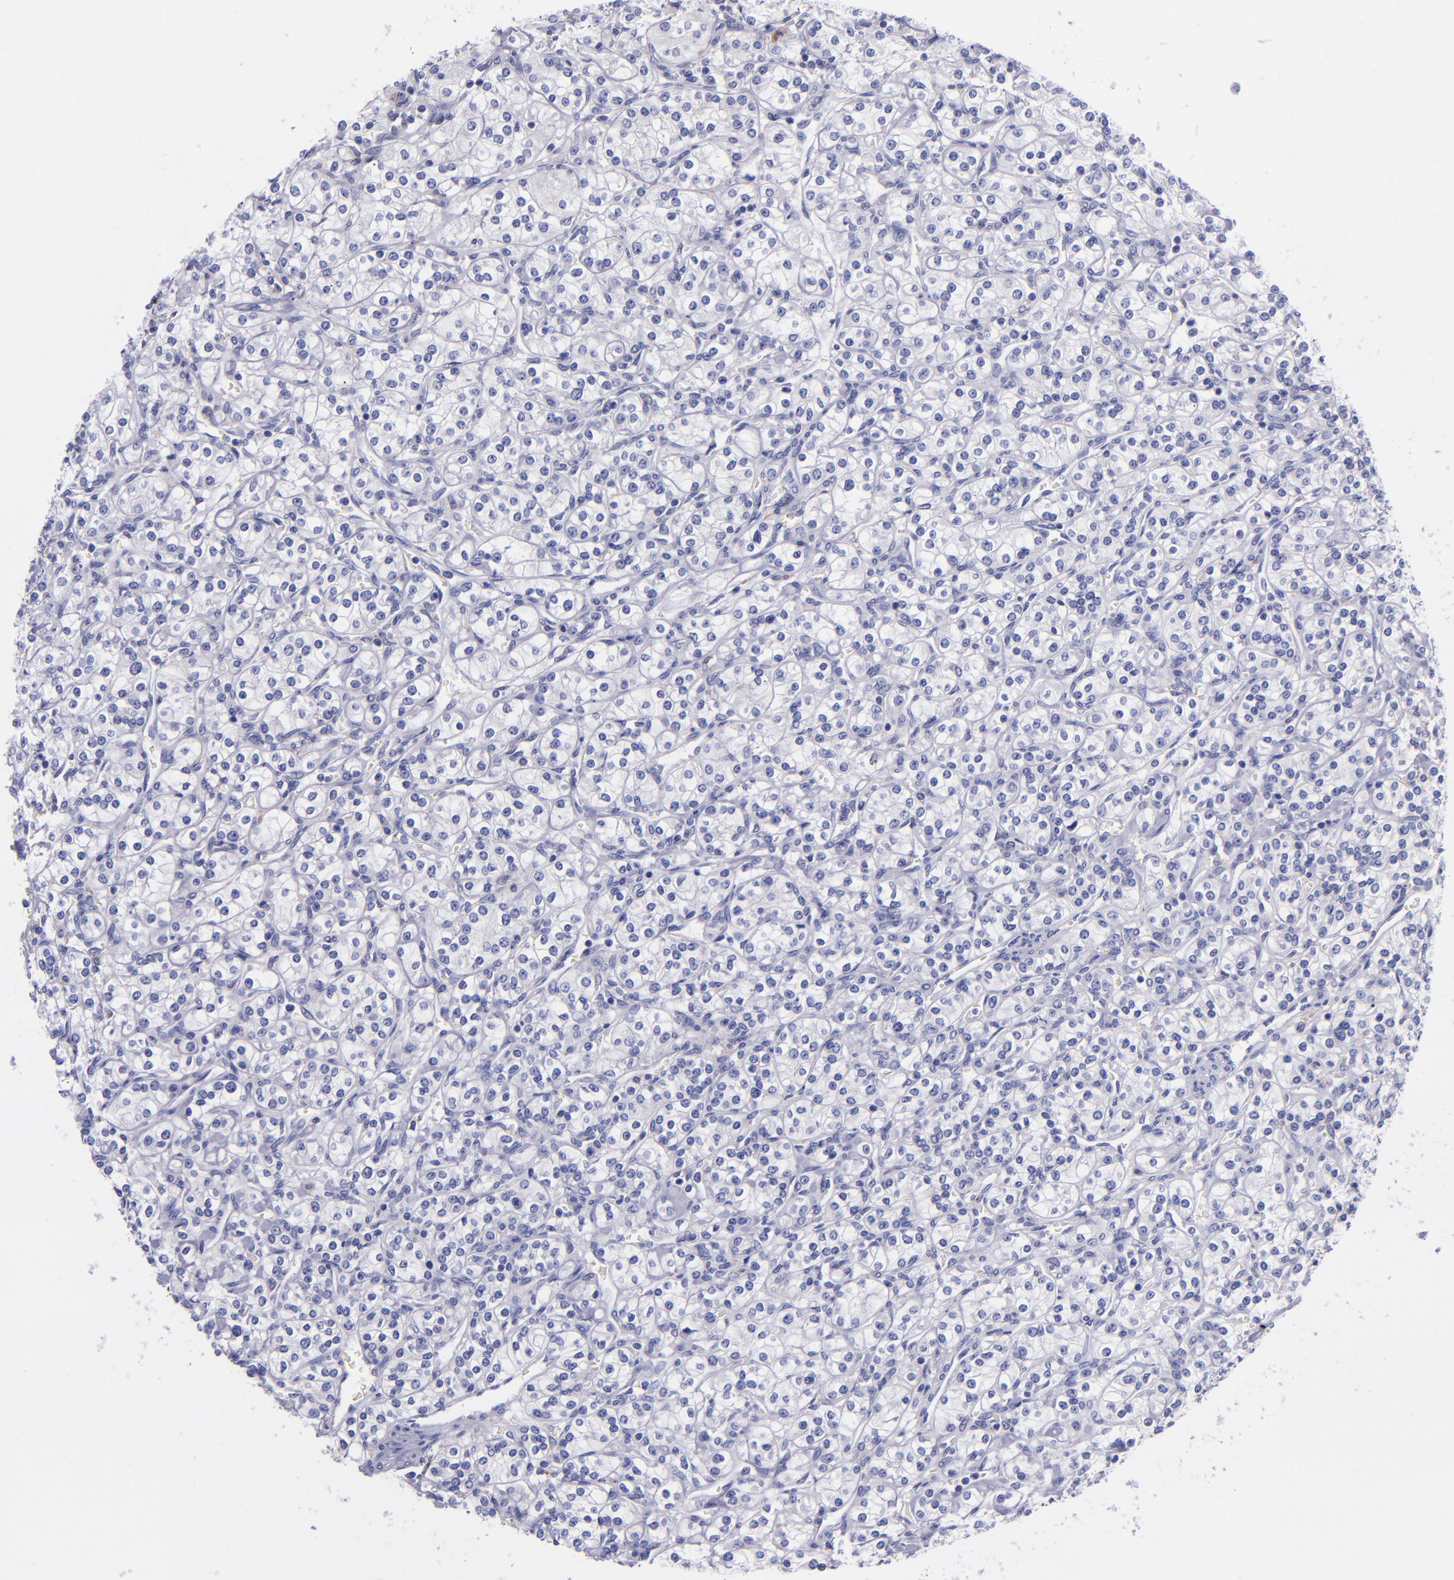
{"staining": {"intensity": "negative", "quantity": "none", "location": "none"}, "tissue": "renal cancer", "cell_type": "Tumor cells", "image_type": "cancer", "snomed": [{"axis": "morphology", "description": "Adenocarcinoma, NOS"}, {"axis": "topography", "description": "Kidney"}], "caption": "This histopathology image is of adenocarcinoma (renal) stained with immunohistochemistry to label a protein in brown with the nuclei are counter-stained blue. There is no staining in tumor cells.", "gene": "IVL", "patient": {"sex": "male", "age": 77}}